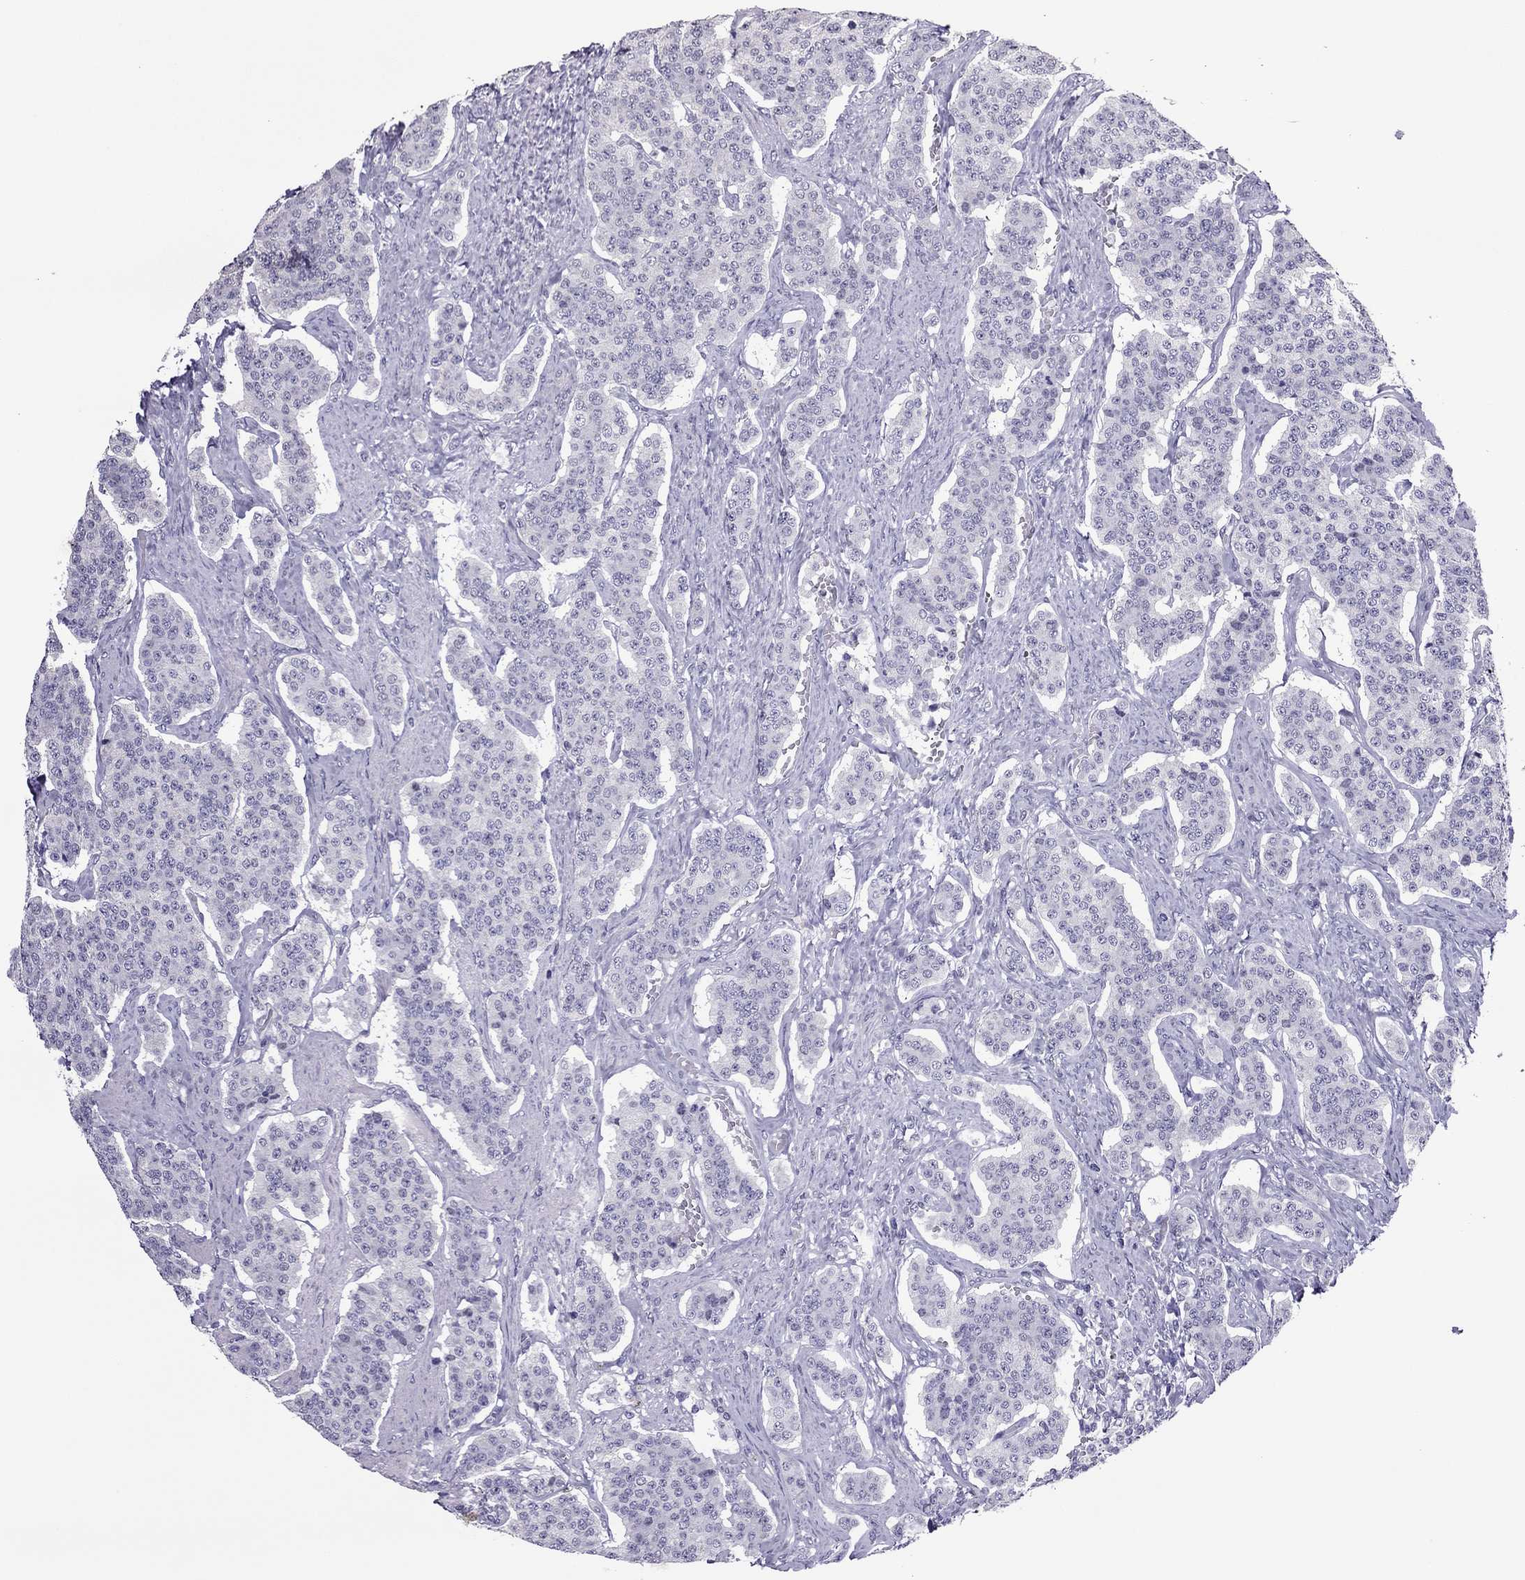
{"staining": {"intensity": "negative", "quantity": "none", "location": "none"}, "tissue": "carcinoid", "cell_type": "Tumor cells", "image_type": "cancer", "snomed": [{"axis": "morphology", "description": "Carcinoid, malignant, NOS"}, {"axis": "topography", "description": "Small intestine"}], "caption": "Immunohistochemical staining of malignant carcinoid displays no significant positivity in tumor cells. (Stains: DAB IHC with hematoxylin counter stain, Microscopy: brightfield microscopy at high magnification).", "gene": "SLC16A8", "patient": {"sex": "female", "age": 58}}